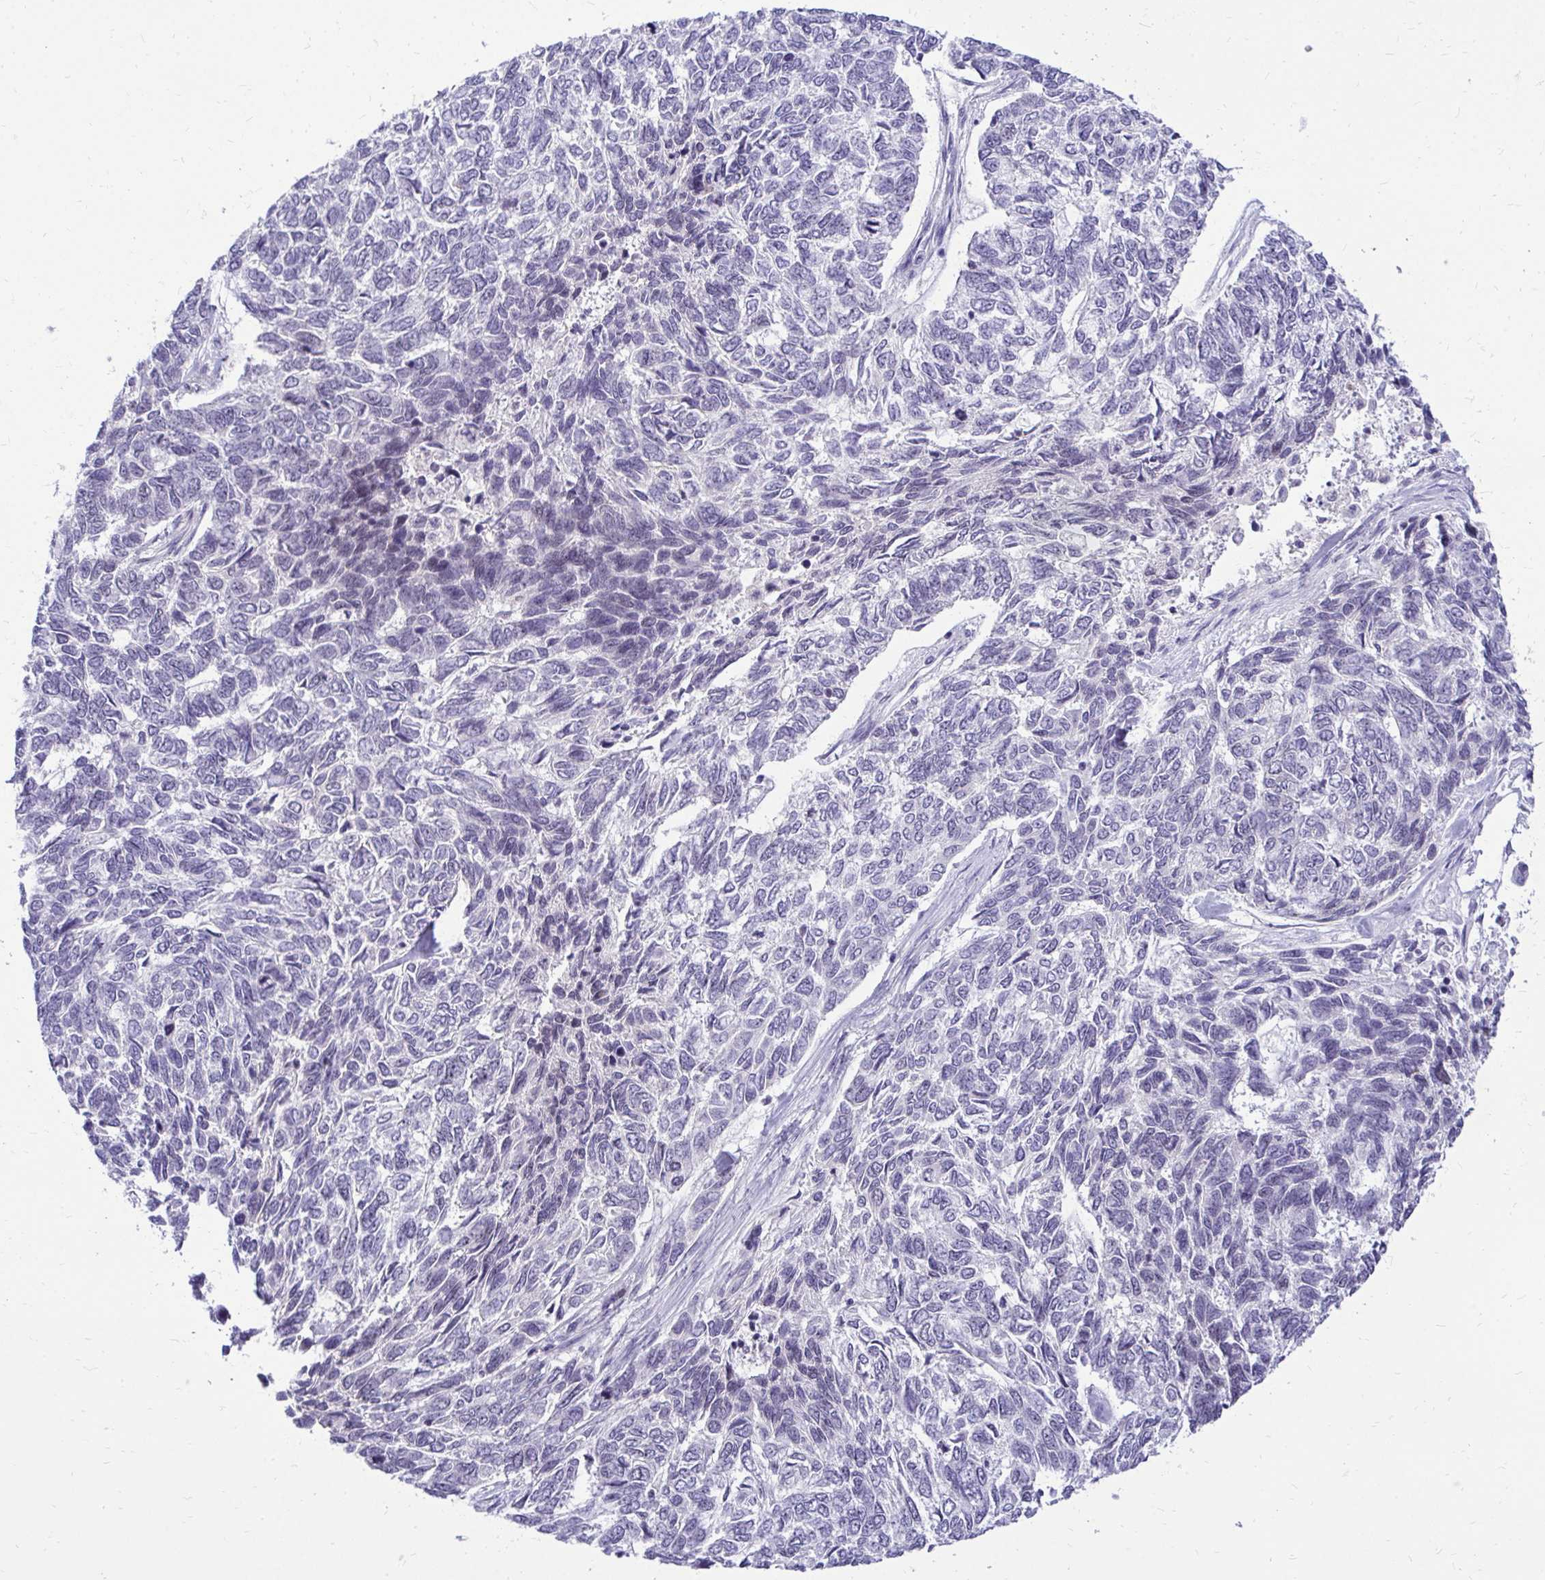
{"staining": {"intensity": "negative", "quantity": "none", "location": "none"}, "tissue": "skin cancer", "cell_type": "Tumor cells", "image_type": "cancer", "snomed": [{"axis": "morphology", "description": "Basal cell carcinoma"}, {"axis": "topography", "description": "Skin"}], "caption": "DAB immunohistochemical staining of skin basal cell carcinoma reveals no significant positivity in tumor cells. (DAB (3,3'-diaminobenzidine) immunohistochemistry with hematoxylin counter stain).", "gene": "NIFK", "patient": {"sex": "female", "age": 65}}